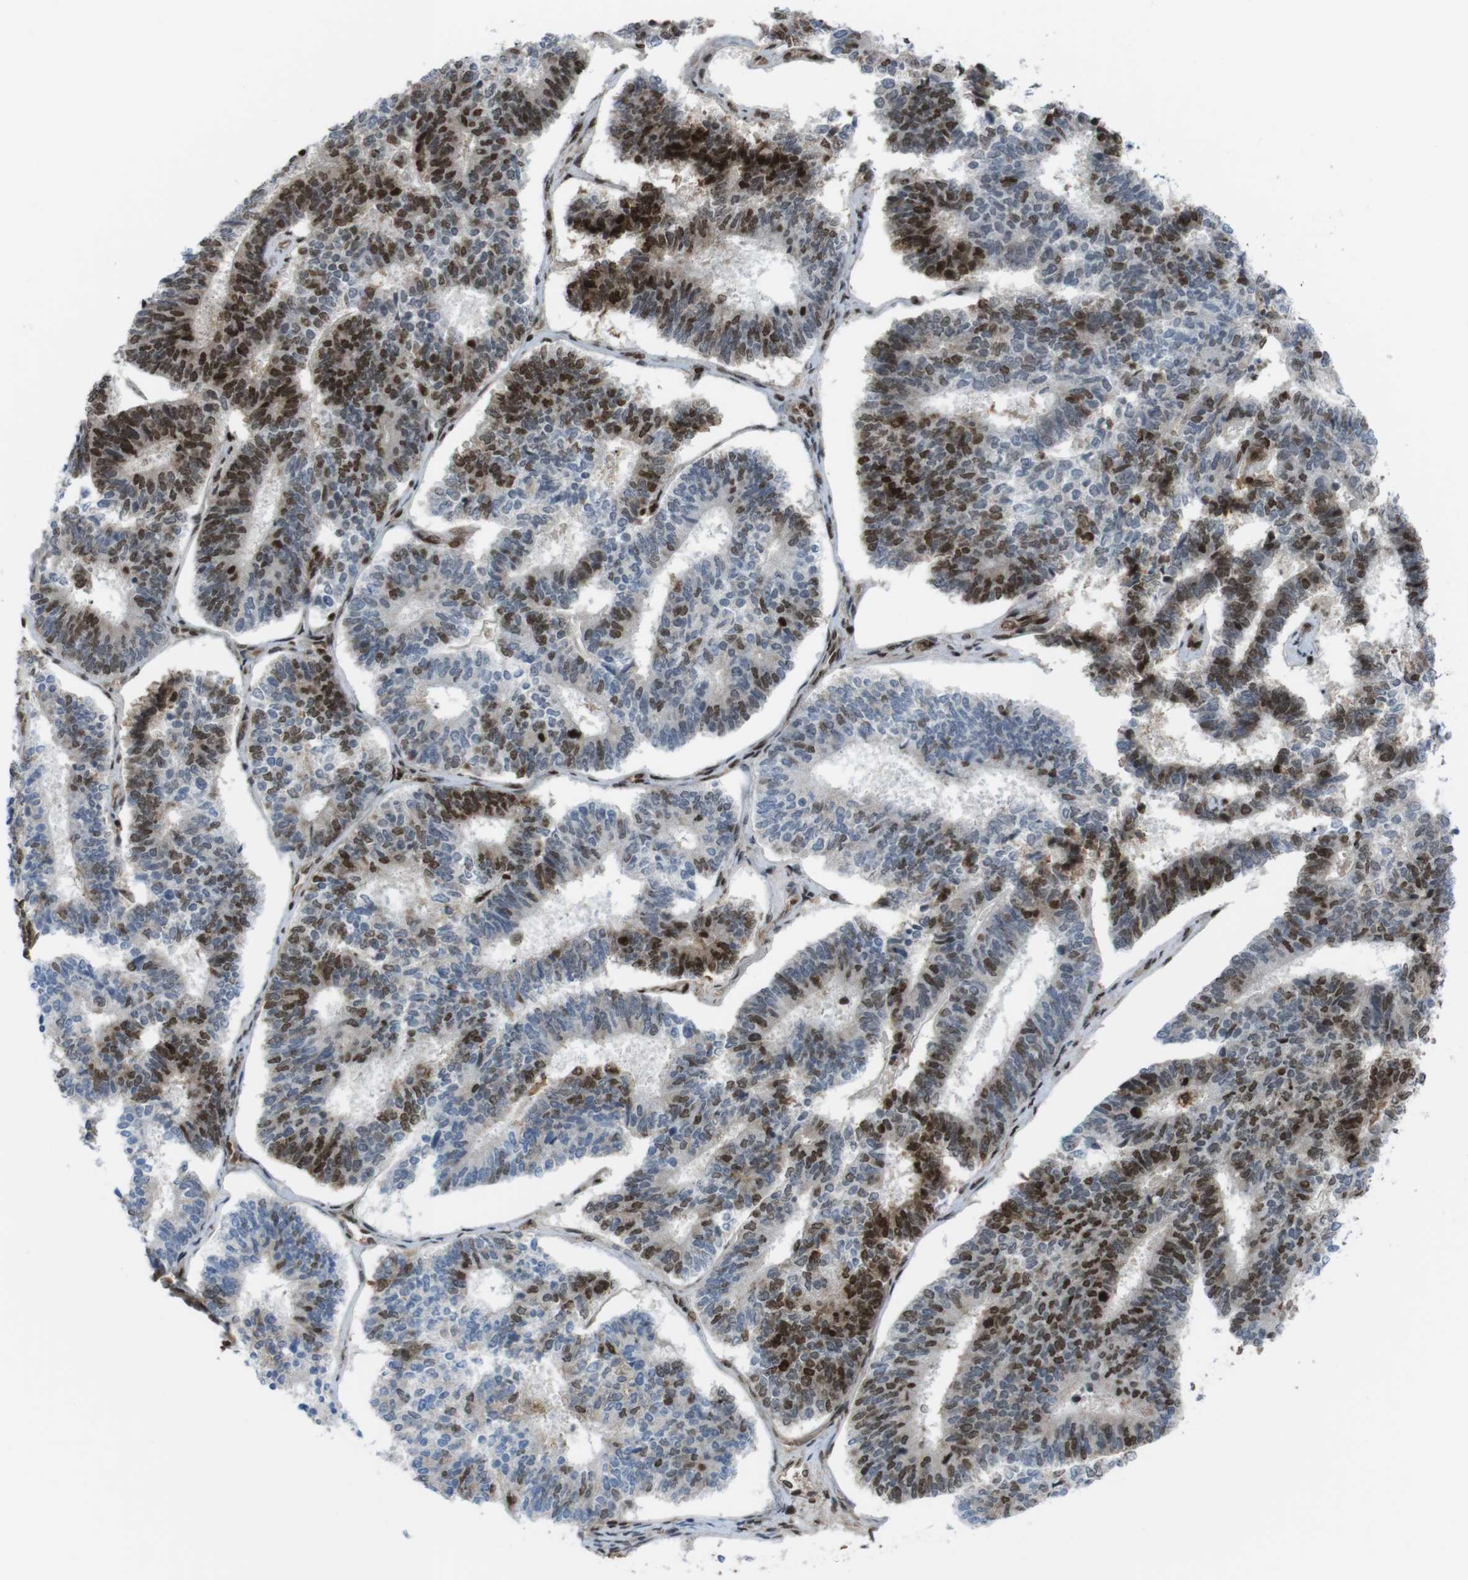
{"staining": {"intensity": "strong", "quantity": "25%-75%", "location": "nuclear"}, "tissue": "endometrial cancer", "cell_type": "Tumor cells", "image_type": "cancer", "snomed": [{"axis": "morphology", "description": "Adenocarcinoma, NOS"}, {"axis": "topography", "description": "Endometrium"}], "caption": "An immunohistochemistry histopathology image of tumor tissue is shown. Protein staining in brown labels strong nuclear positivity in endometrial cancer (adenocarcinoma) within tumor cells.", "gene": "SUB1", "patient": {"sex": "female", "age": 70}}